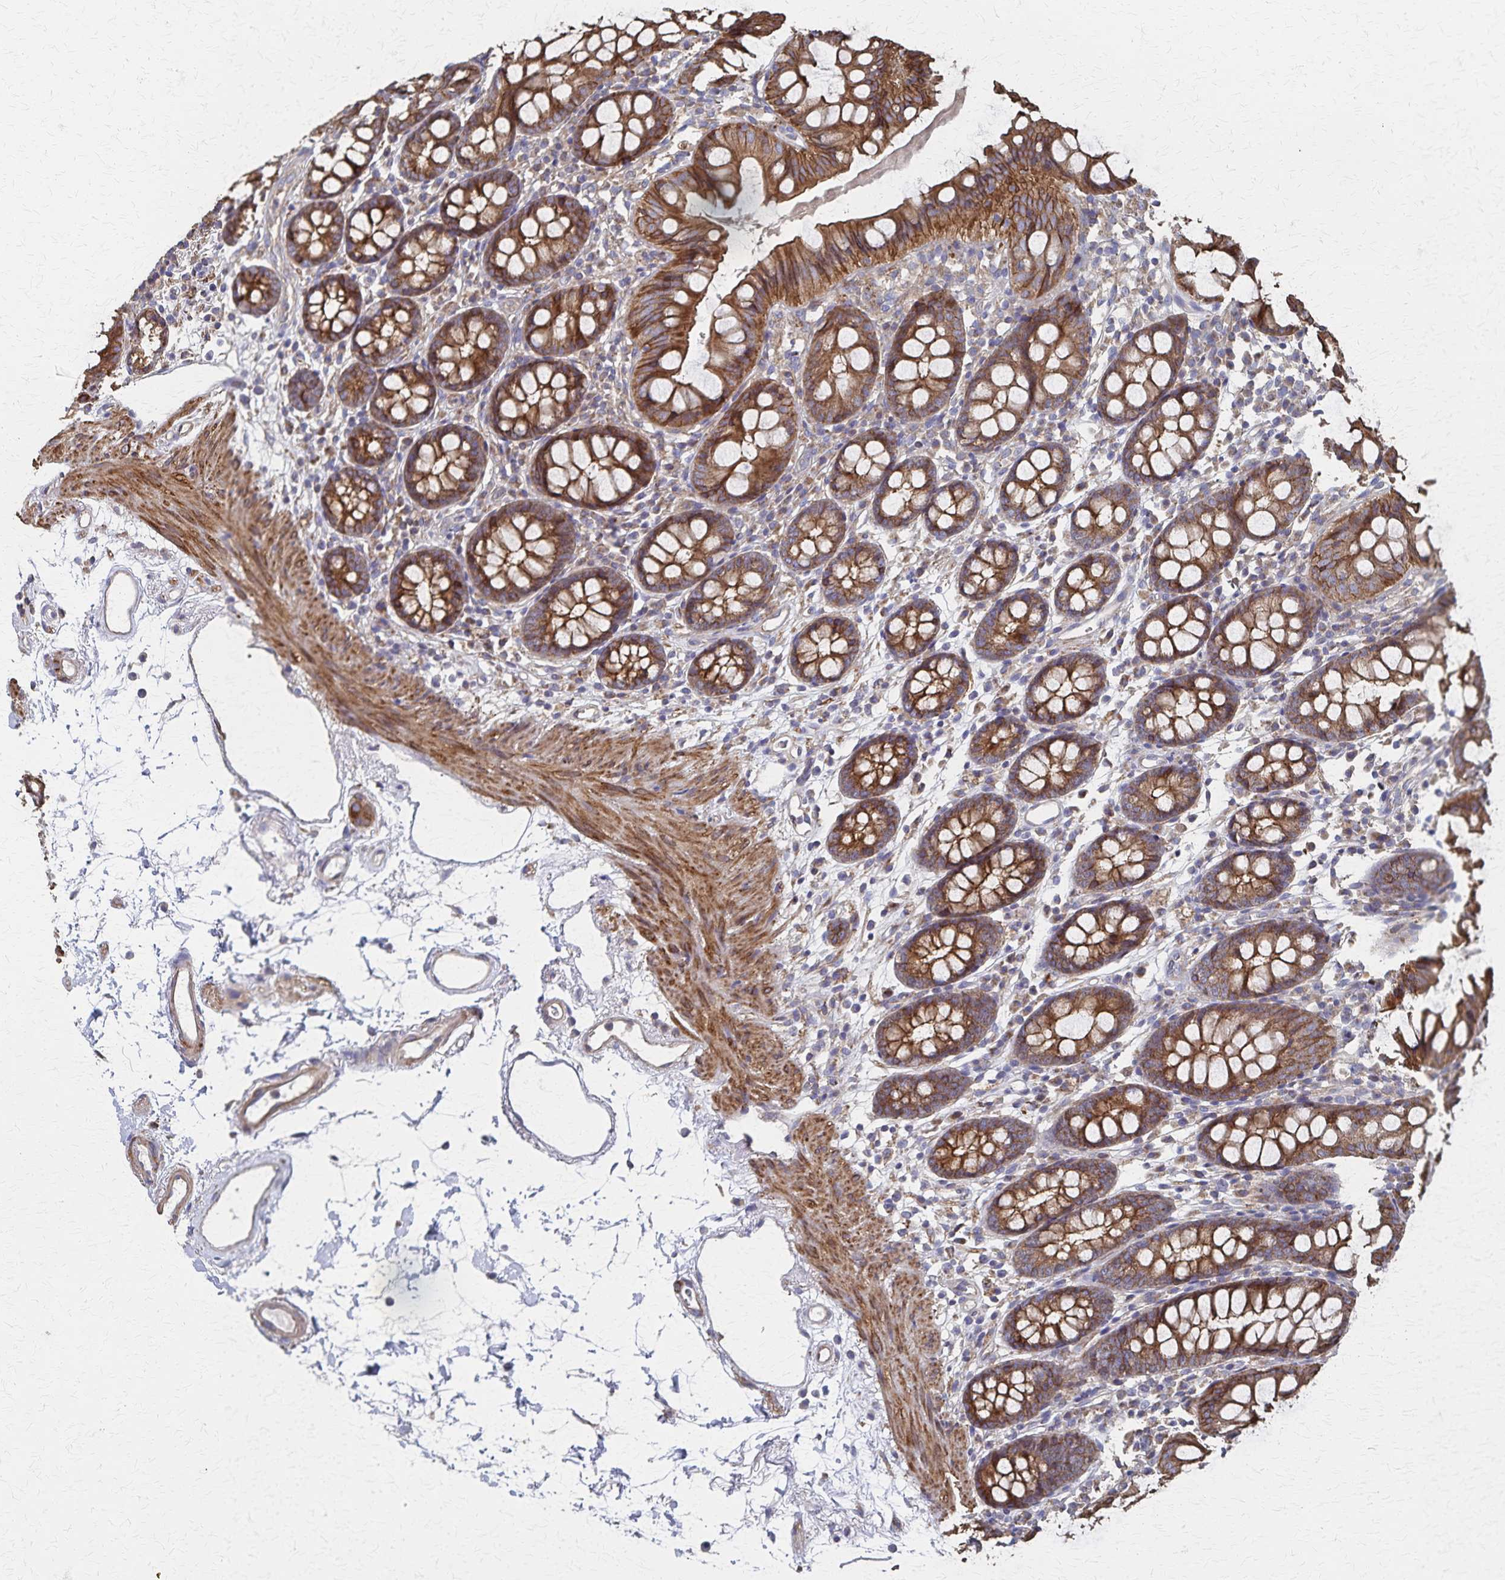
{"staining": {"intensity": "moderate", "quantity": ">75%", "location": "cytoplasmic/membranous"}, "tissue": "colon", "cell_type": "Endothelial cells", "image_type": "normal", "snomed": [{"axis": "morphology", "description": "Normal tissue, NOS"}, {"axis": "topography", "description": "Colon"}], "caption": "The histopathology image reveals staining of unremarkable colon, revealing moderate cytoplasmic/membranous protein positivity (brown color) within endothelial cells.", "gene": "PGAP2", "patient": {"sex": "female", "age": 84}}